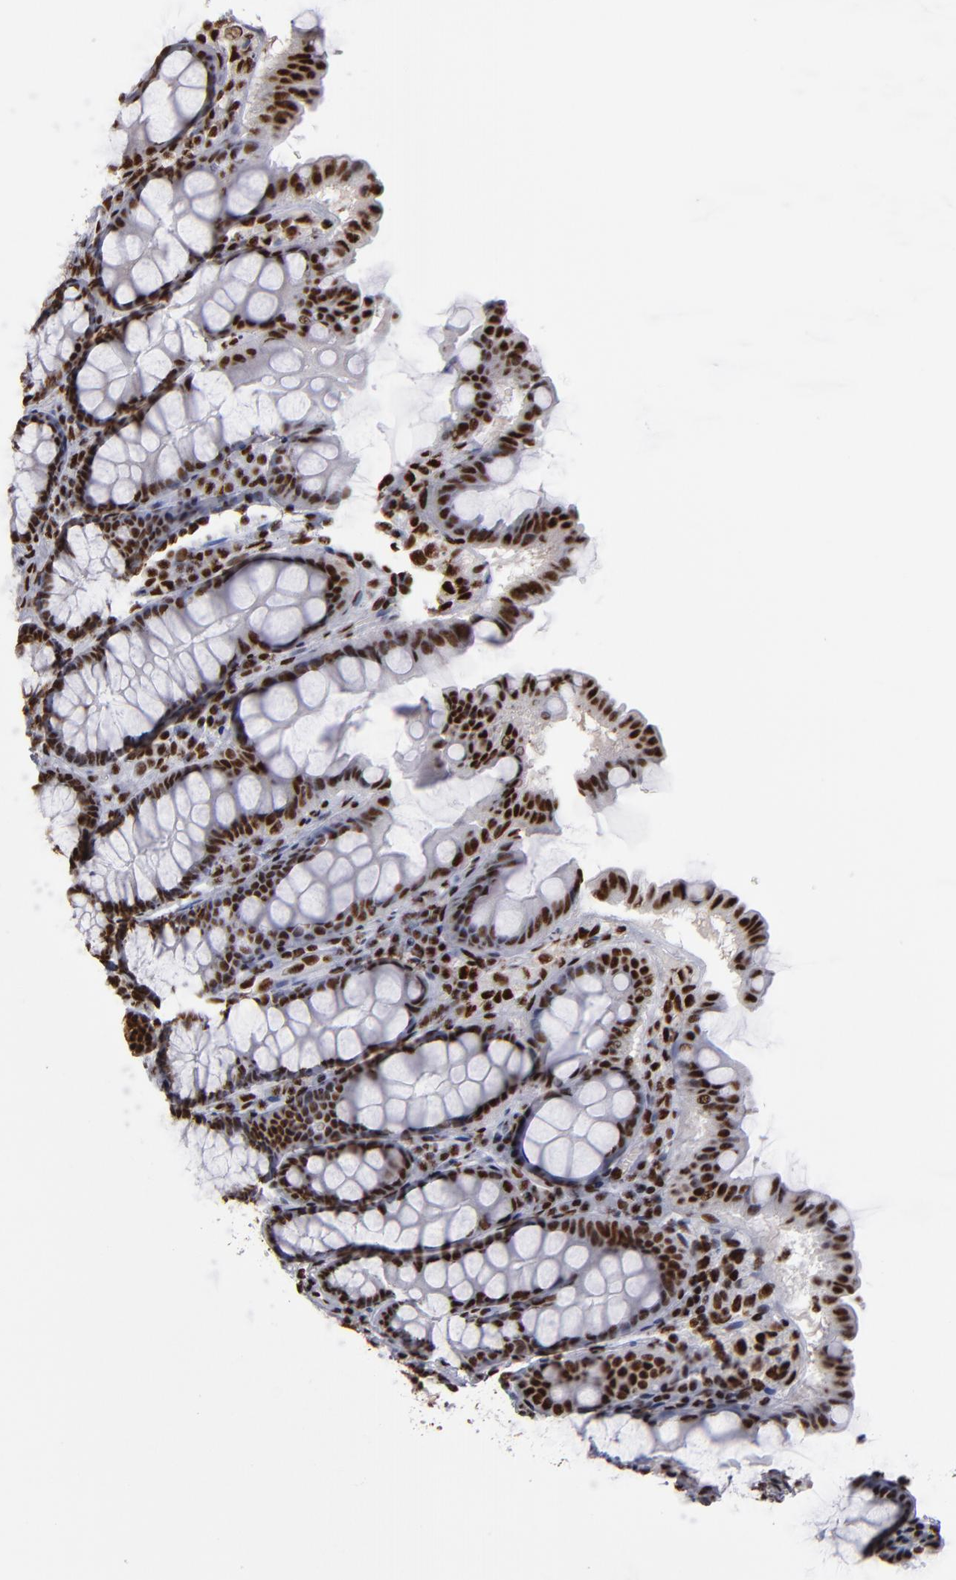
{"staining": {"intensity": "strong", "quantity": ">75%", "location": "nuclear"}, "tissue": "colon", "cell_type": "Endothelial cells", "image_type": "normal", "snomed": [{"axis": "morphology", "description": "Normal tissue, NOS"}, {"axis": "topography", "description": "Colon"}], "caption": "High-magnification brightfield microscopy of unremarkable colon stained with DAB (3,3'-diaminobenzidine) (brown) and counterstained with hematoxylin (blue). endothelial cells exhibit strong nuclear staining is identified in approximately>75% of cells. The protein of interest is stained brown, and the nuclei are stained in blue (DAB IHC with brightfield microscopy, high magnification).", "gene": "MRE11", "patient": {"sex": "female", "age": 61}}